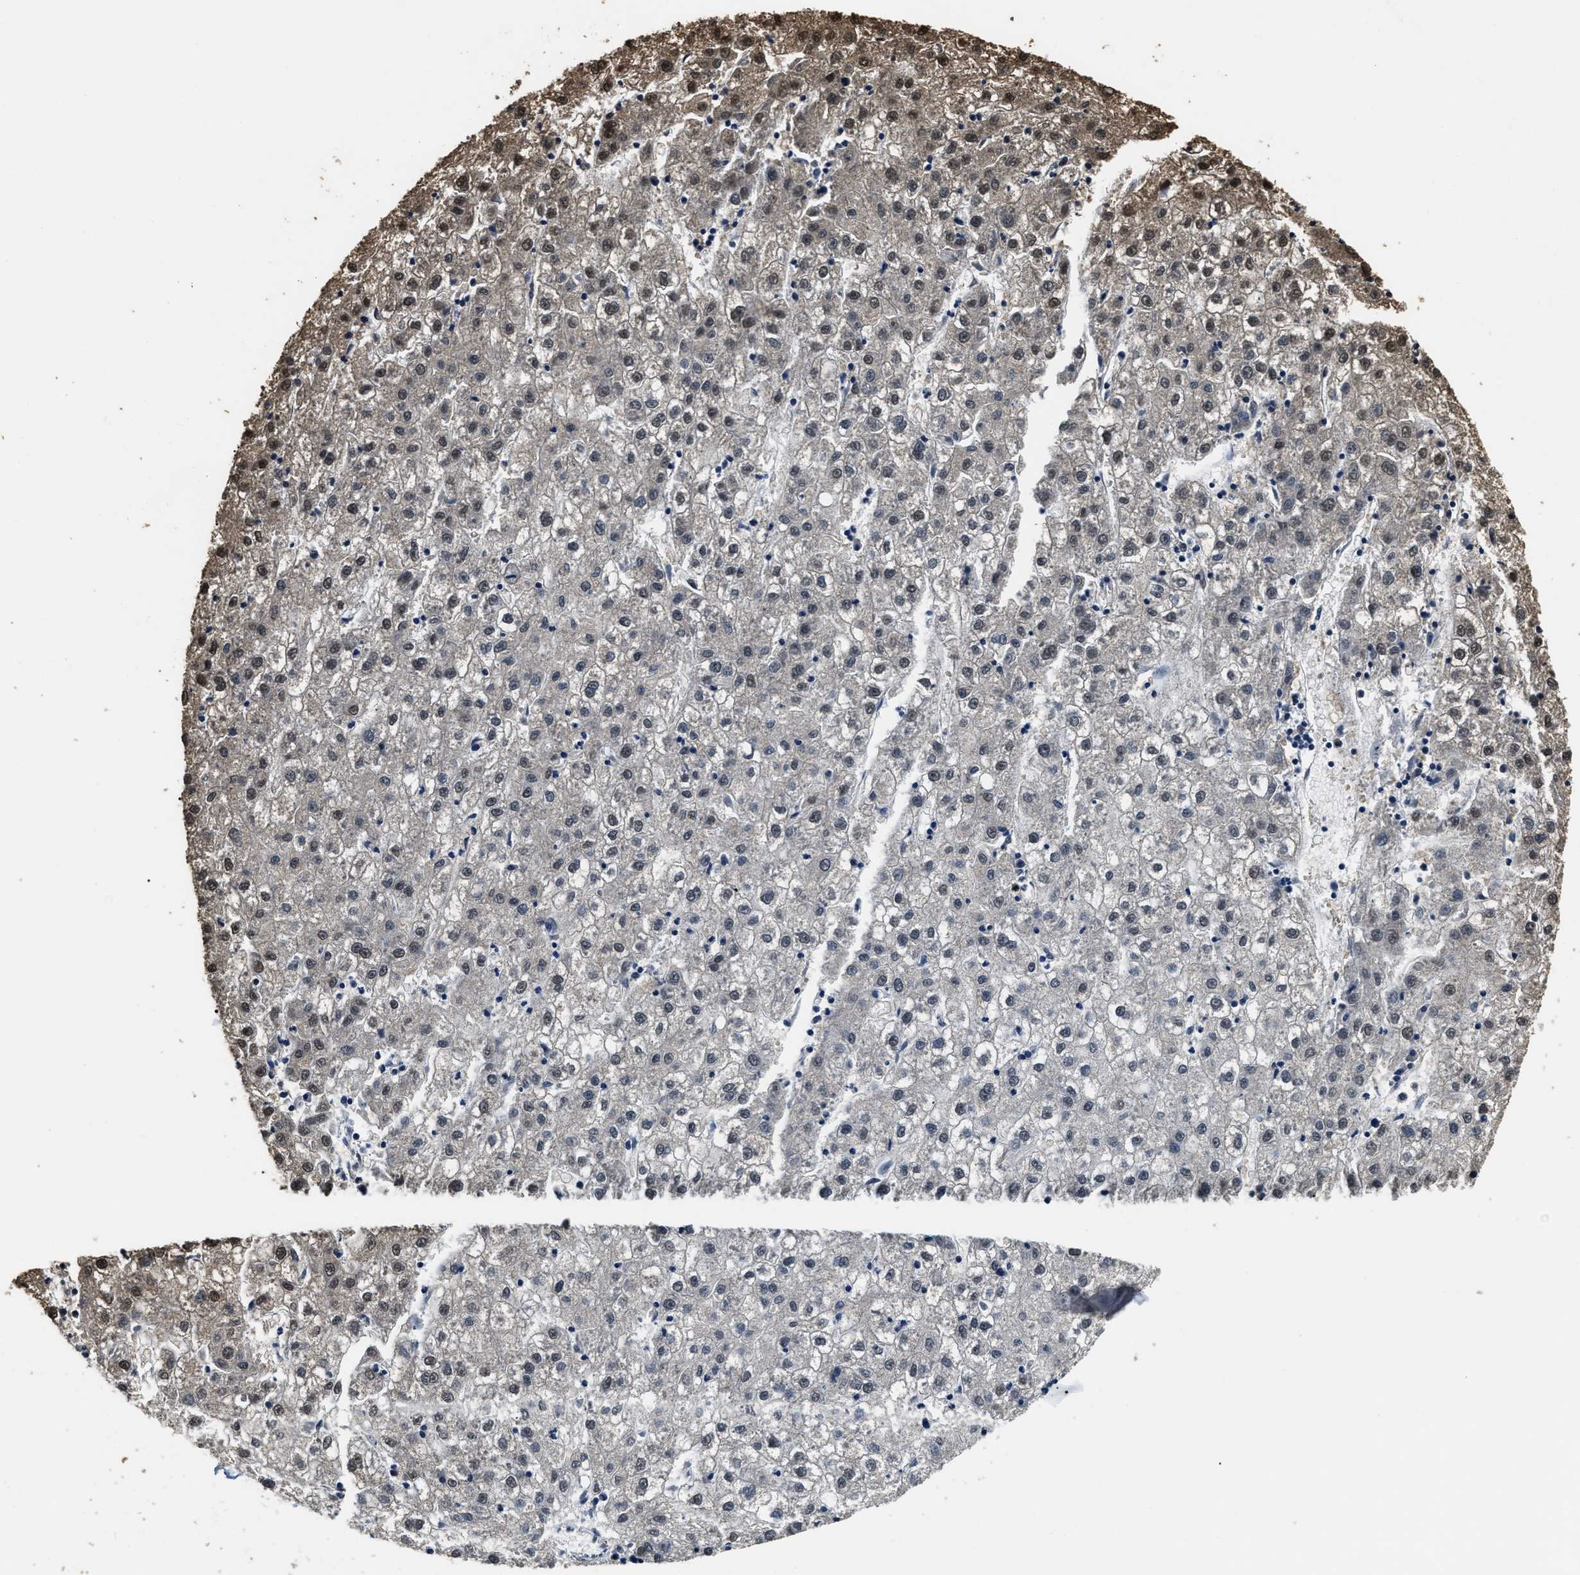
{"staining": {"intensity": "weak", "quantity": "<25%", "location": "nuclear"}, "tissue": "liver cancer", "cell_type": "Tumor cells", "image_type": "cancer", "snomed": [{"axis": "morphology", "description": "Carcinoma, Hepatocellular, NOS"}, {"axis": "topography", "description": "Liver"}], "caption": "An image of human liver cancer is negative for staining in tumor cells.", "gene": "PSMD8", "patient": {"sex": "male", "age": 72}}